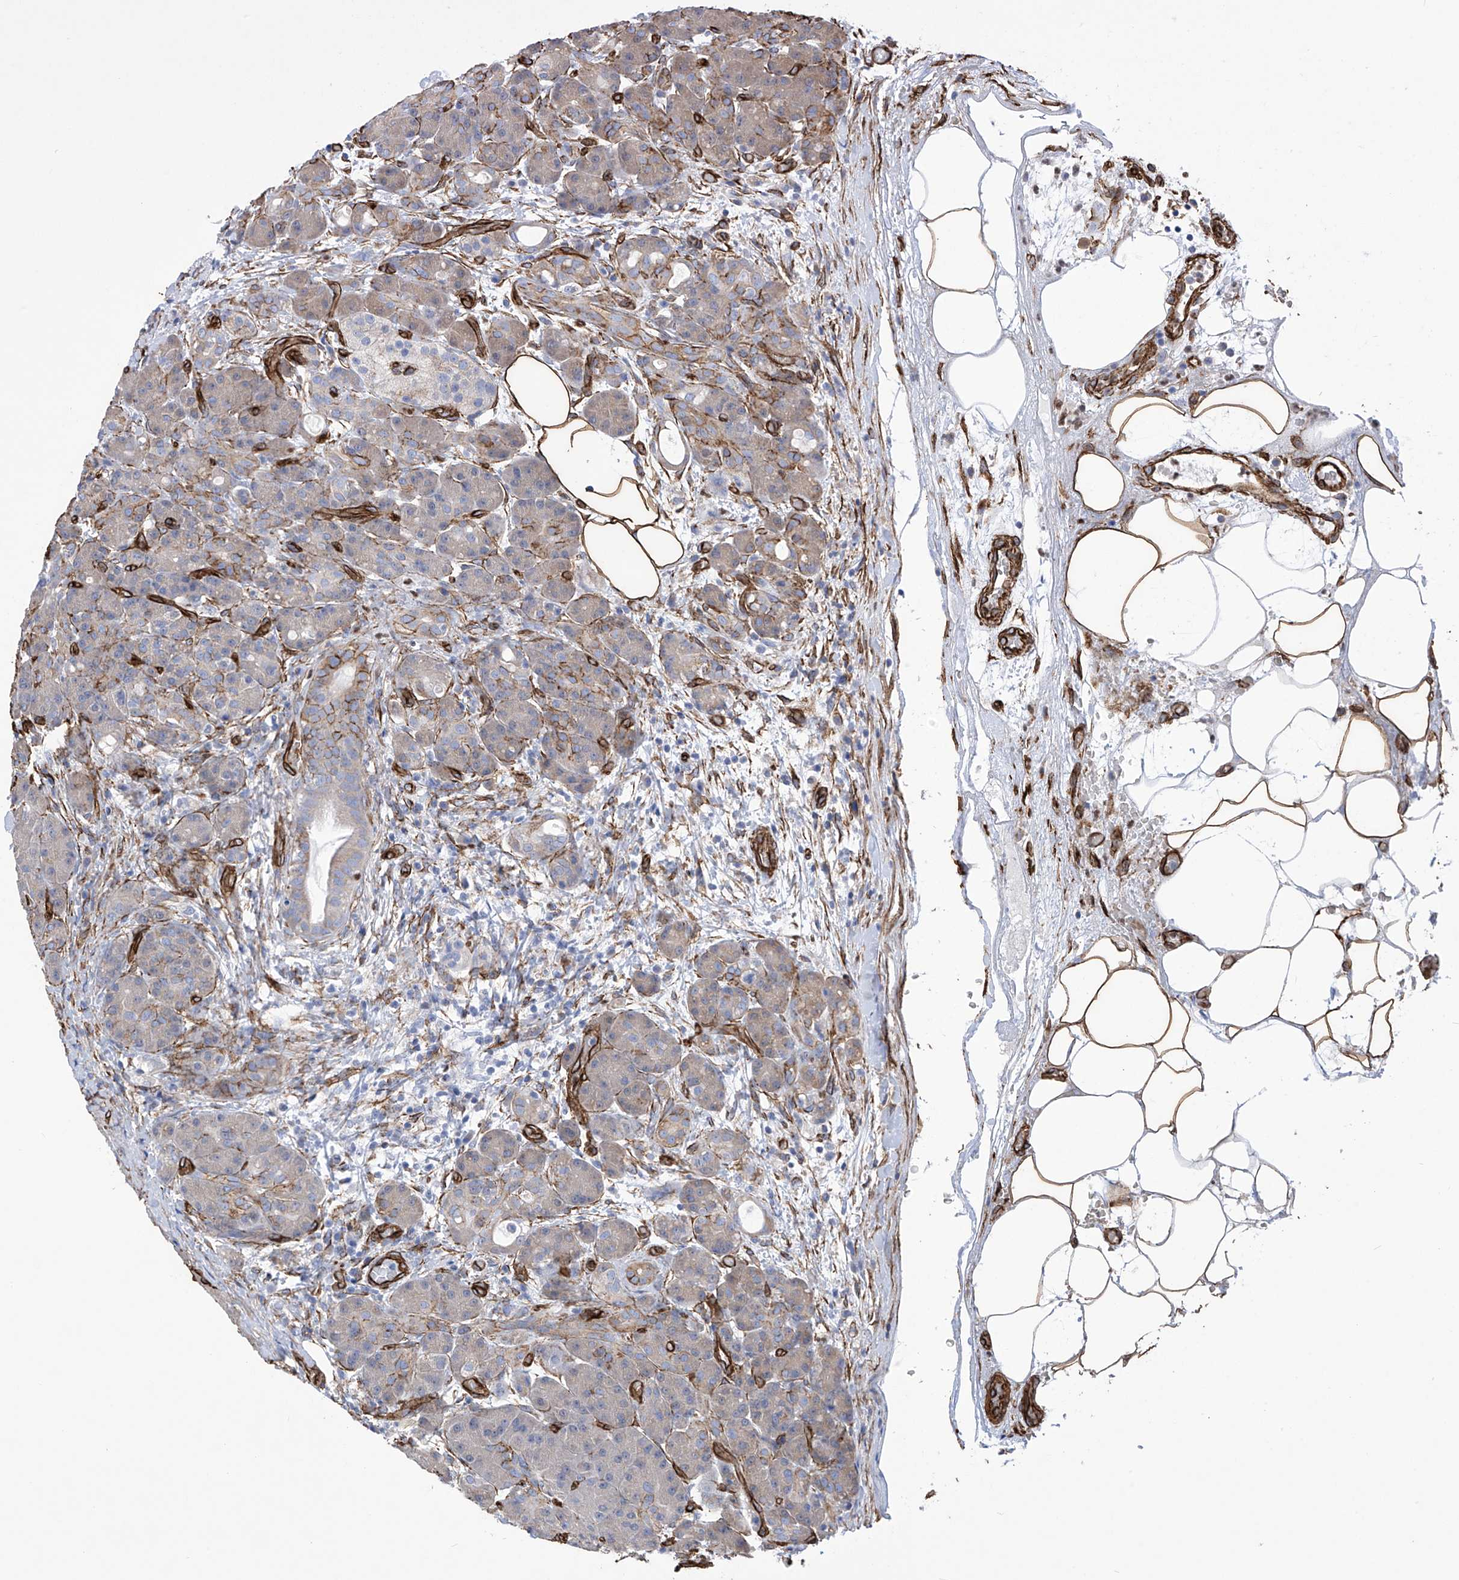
{"staining": {"intensity": "moderate", "quantity": "<25%", "location": "cytoplasmic/membranous"}, "tissue": "pancreas", "cell_type": "Exocrine glandular cells", "image_type": "normal", "snomed": [{"axis": "morphology", "description": "Normal tissue, NOS"}, {"axis": "topography", "description": "Pancreas"}], "caption": "High-magnification brightfield microscopy of benign pancreas stained with DAB (3,3'-diaminobenzidine) (brown) and counterstained with hematoxylin (blue). exocrine glandular cells exhibit moderate cytoplasmic/membranous positivity is seen in about<25% of cells. The protein of interest is shown in brown color, while the nuclei are stained blue.", "gene": "UBTD1", "patient": {"sex": "male", "age": 63}}